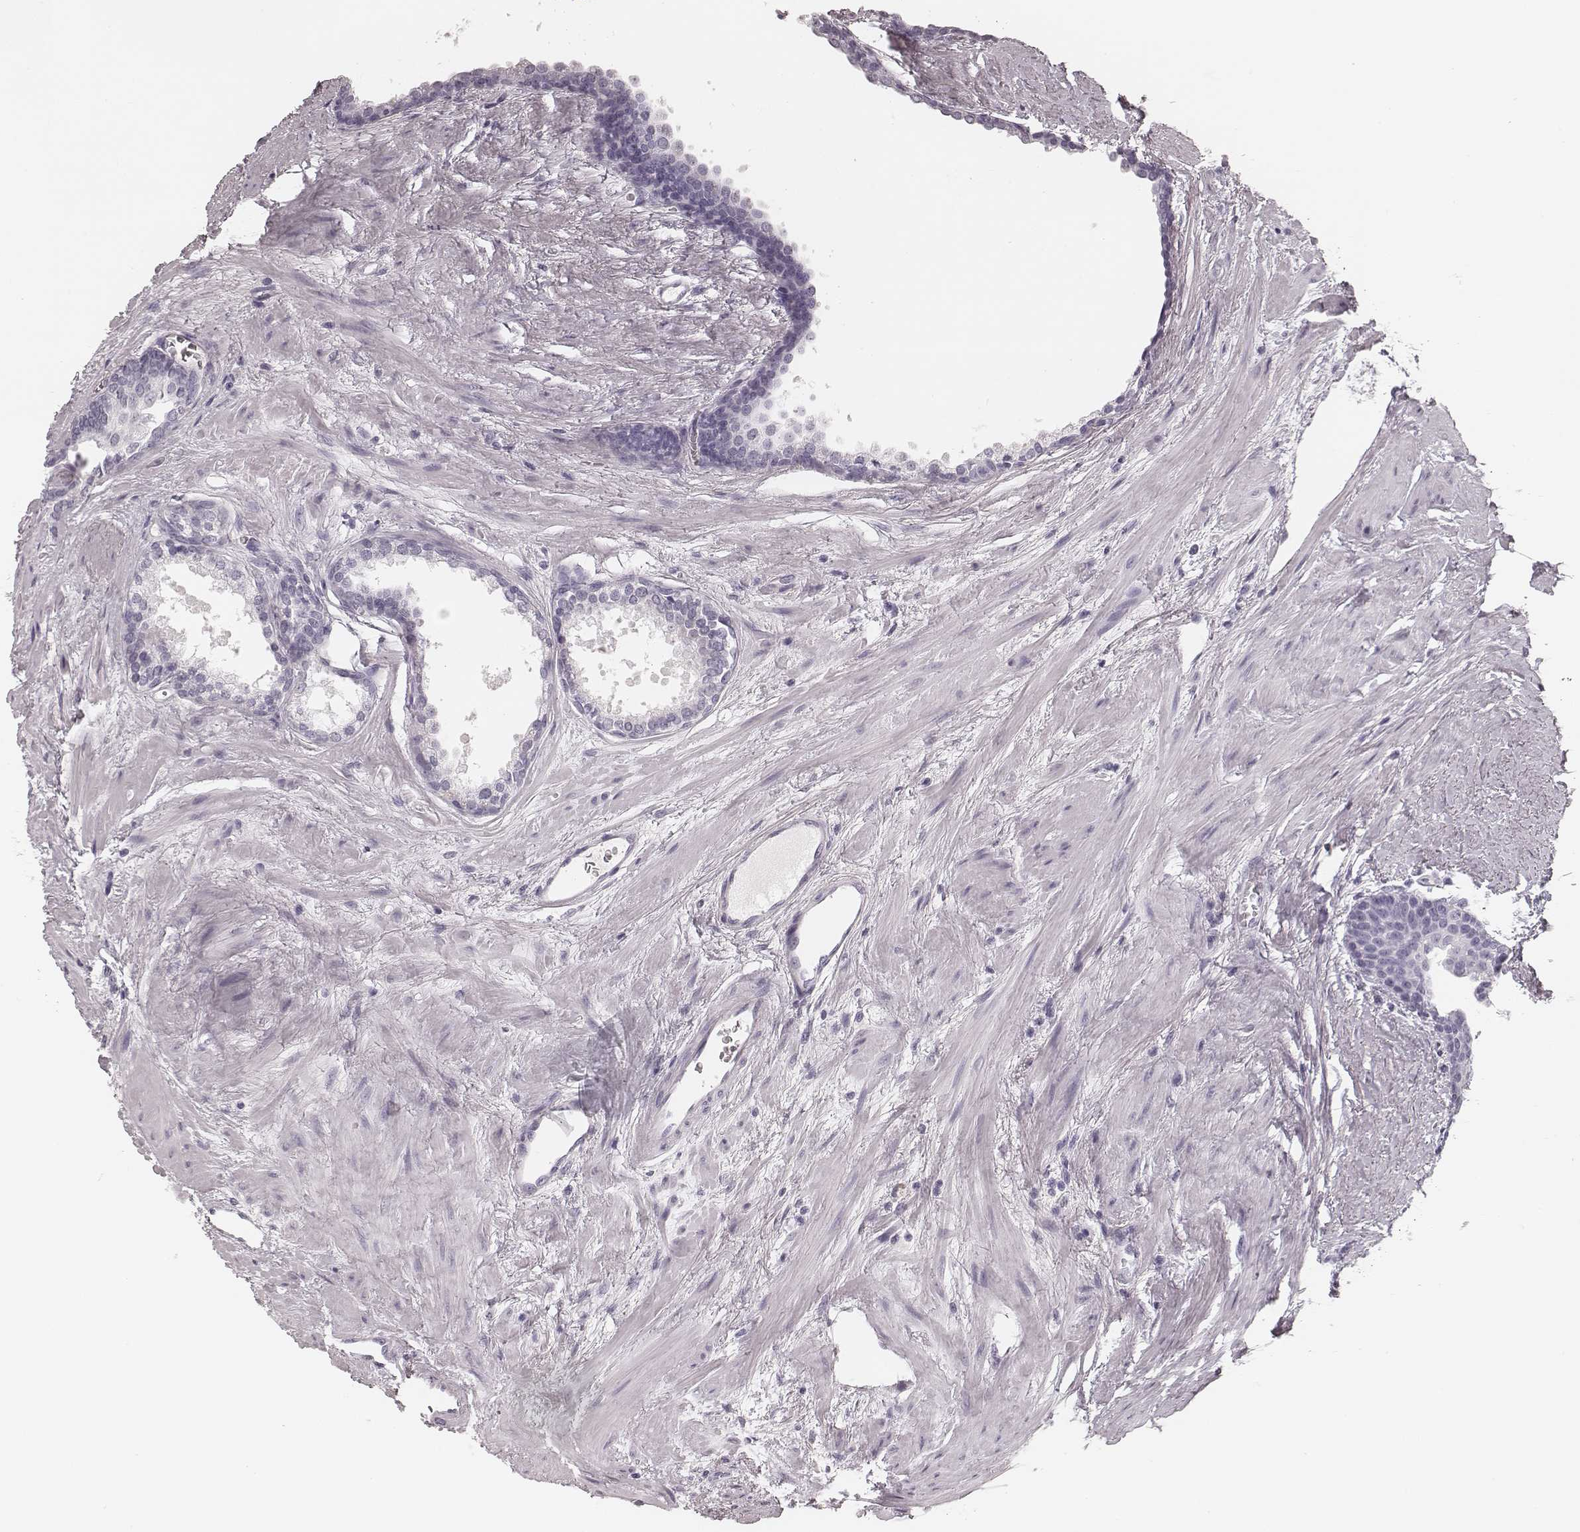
{"staining": {"intensity": "negative", "quantity": "none", "location": "none"}, "tissue": "prostate cancer", "cell_type": "Tumor cells", "image_type": "cancer", "snomed": [{"axis": "morphology", "description": "Adenocarcinoma, Low grade"}, {"axis": "topography", "description": "Prostate"}], "caption": "Histopathology image shows no significant protein positivity in tumor cells of low-grade adenocarcinoma (prostate).", "gene": "MSX1", "patient": {"sex": "male", "age": 56}}